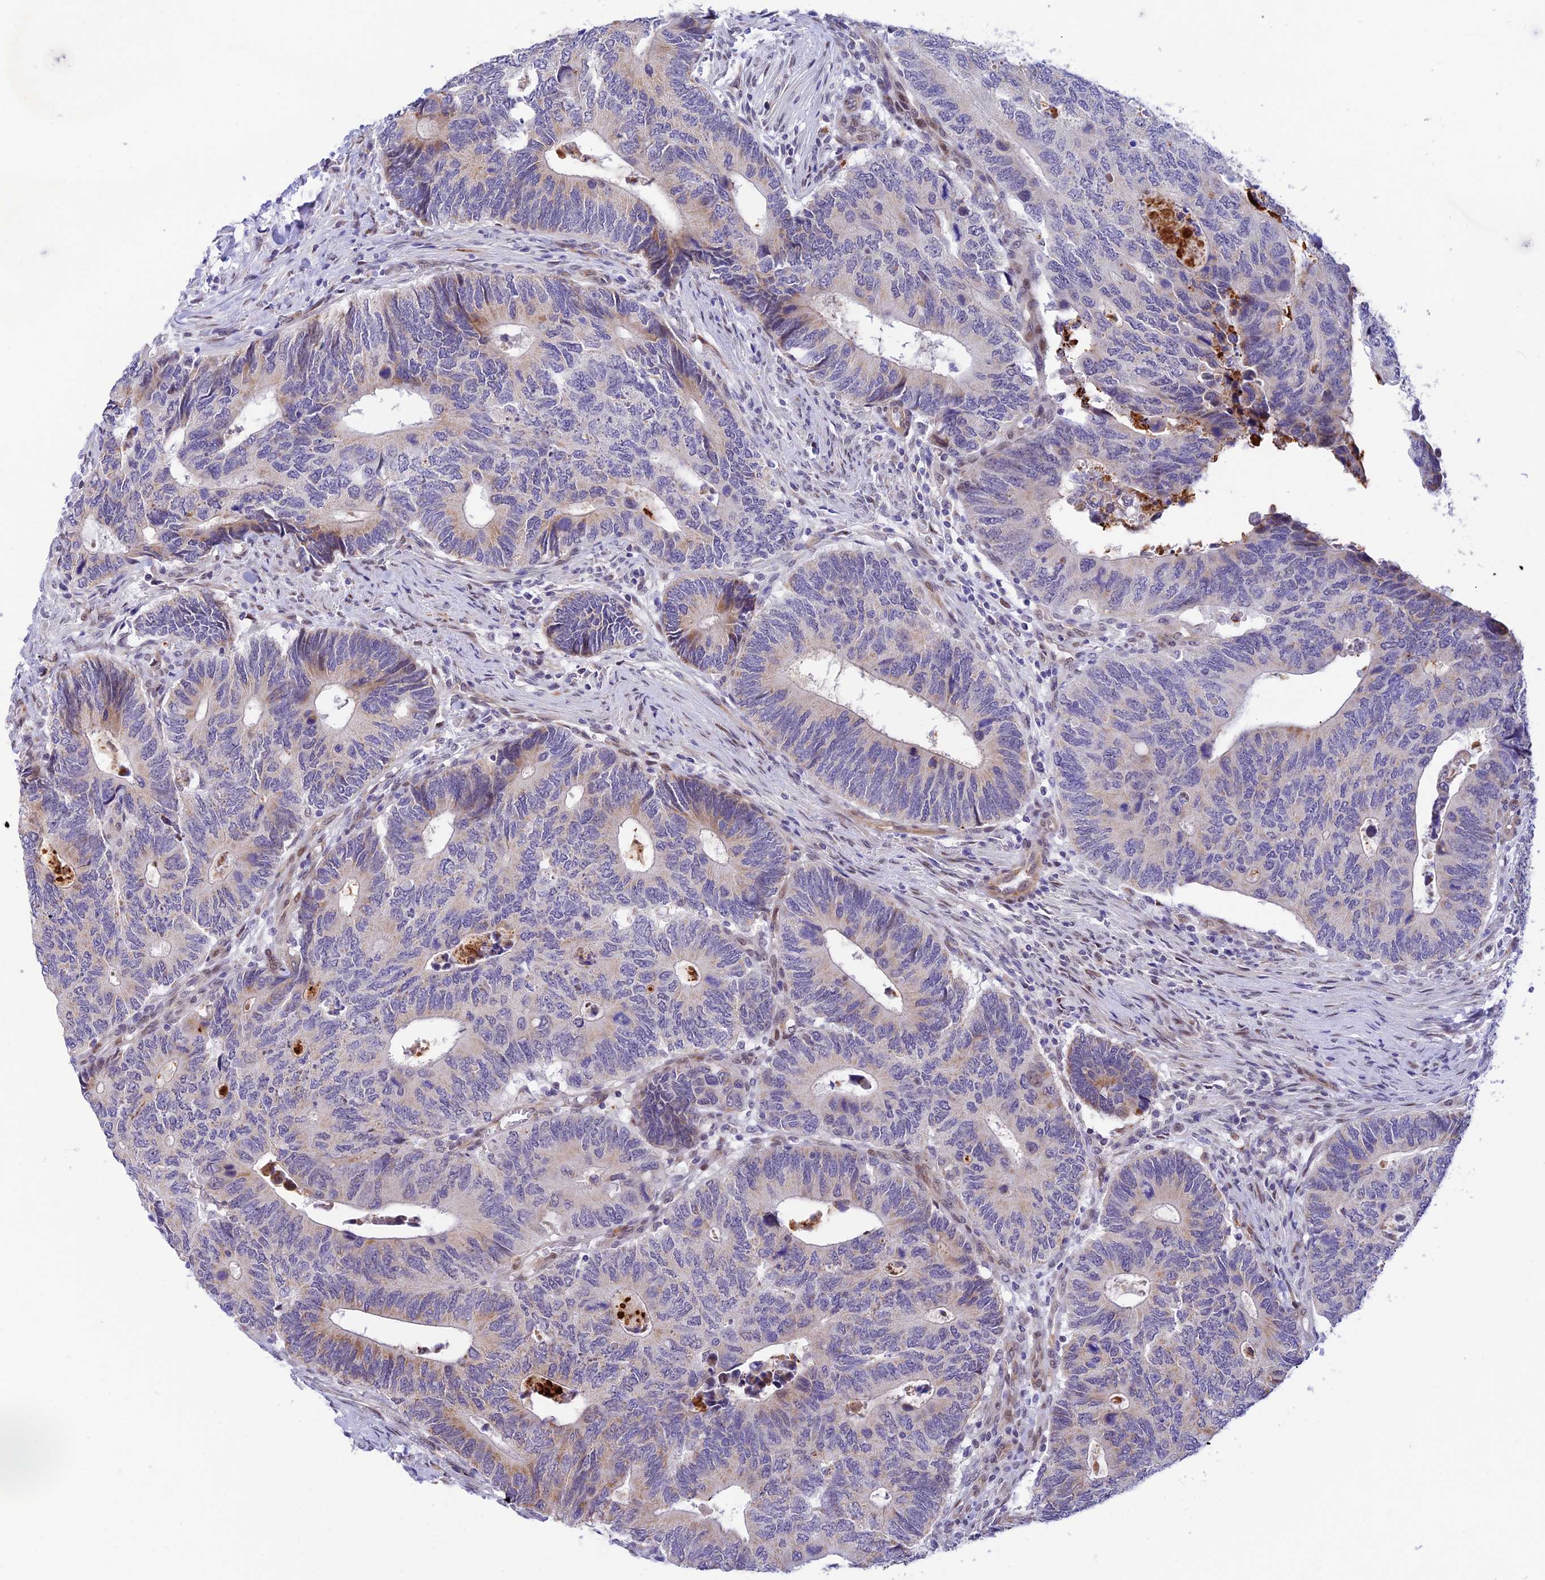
{"staining": {"intensity": "weak", "quantity": "<25%", "location": "cytoplasmic/membranous"}, "tissue": "colorectal cancer", "cell_type": "Tumor cells", "image_type": "cancer", "snomed": [{"axis": "morphology", "description": "Adenocarcinoma, NOS"}, {"axis": "topography", "description": "Colon"}], "caption": "Tumor cells show no significant protein positivity in colorectal adenocarcinoma. Nuclei are stained in blue.", "gene": "WDR55", "patient": {"sex": "male", "age": 87}}